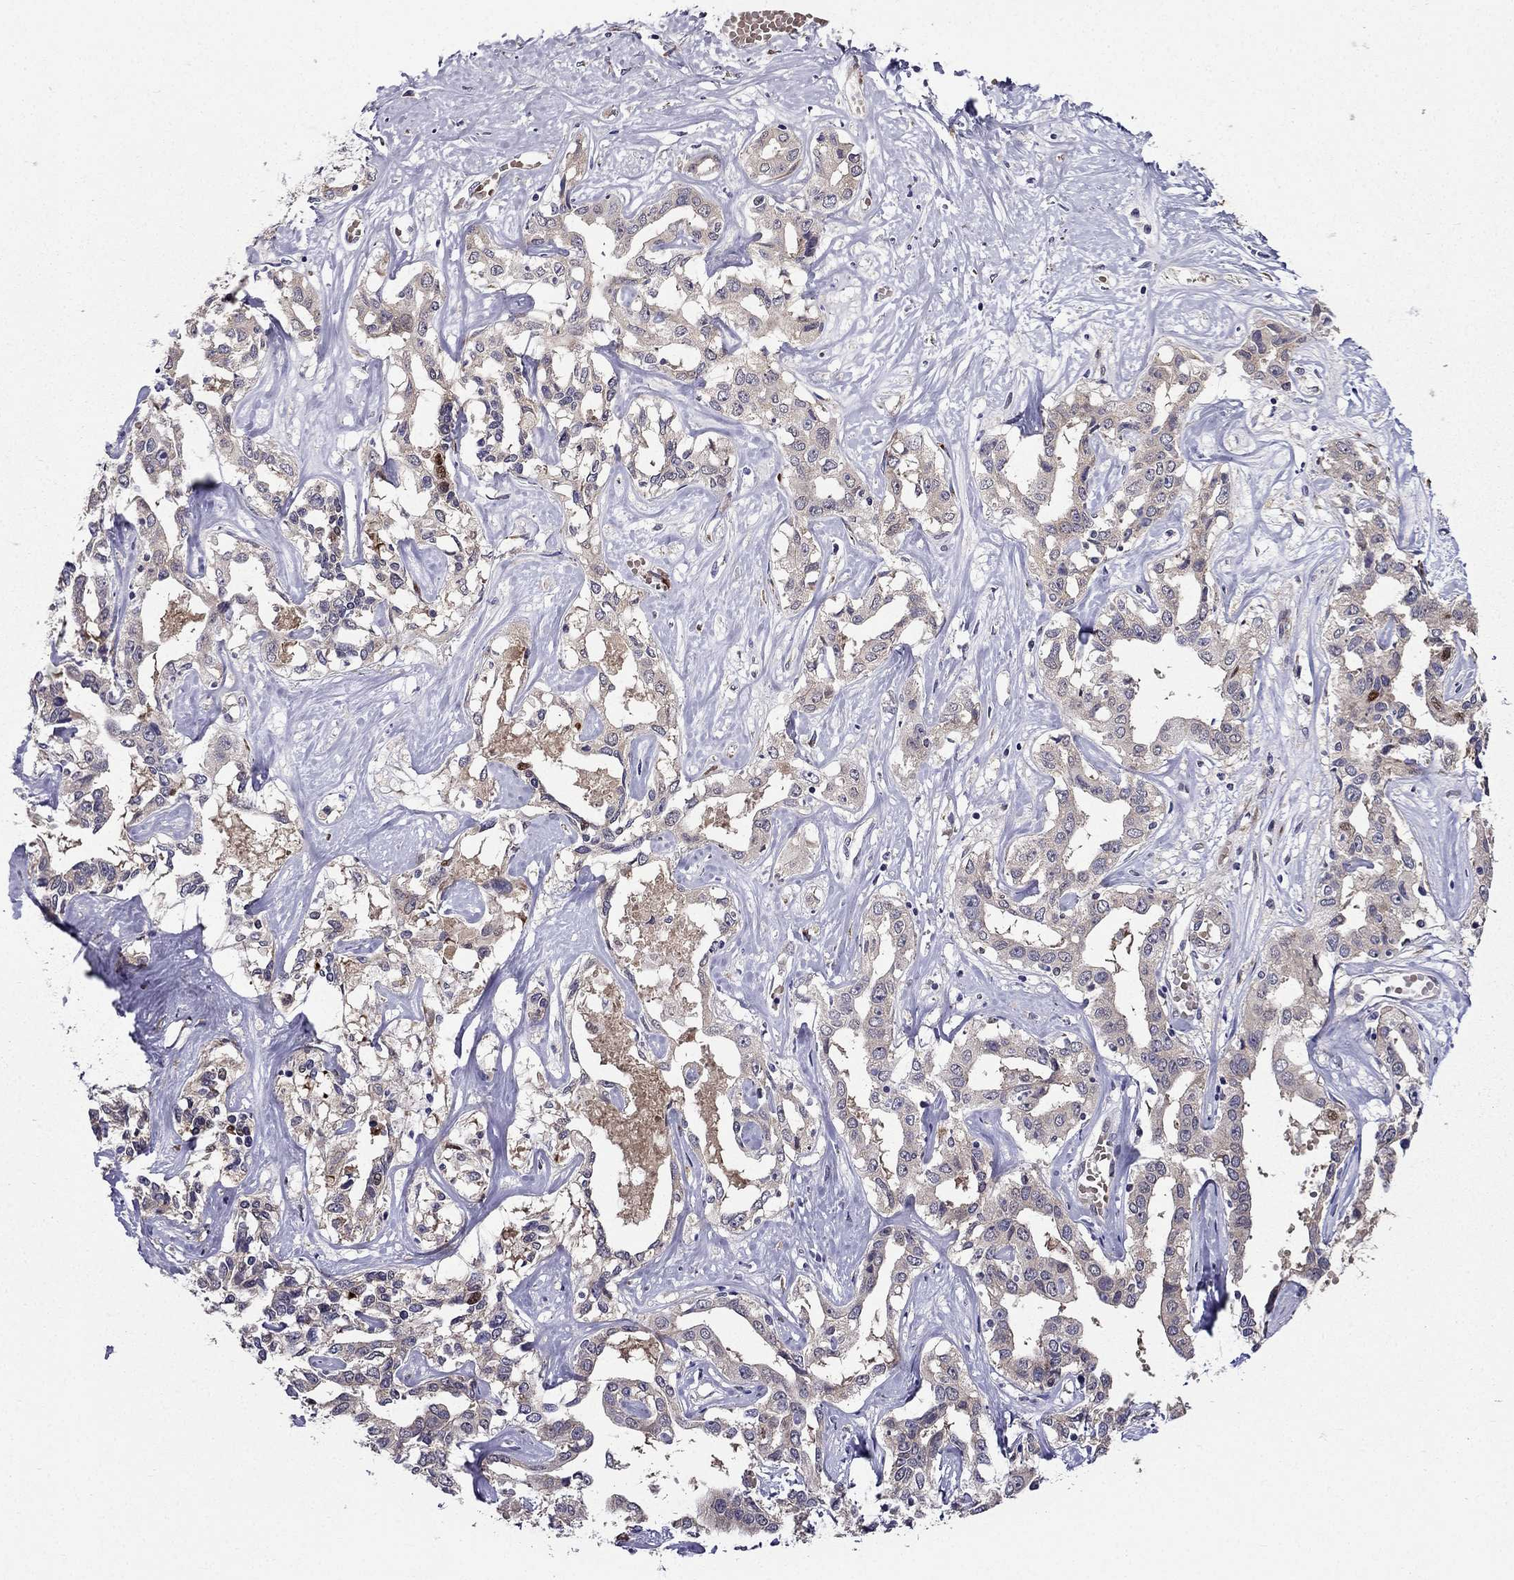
{"staining": {"intensity": "weak", "quantity": "<25%", "location": "cytoplasmic/membranous"}, "tissue": "liver cancer", "cell_type": "Tumor cells", "image_type": "cancer", "snomed": [{"axis": "morphology", "description": "Cholangiocarcinoma"}, {"axis": "topography", "description": "Liver"}], "caption": "Protein analysis of liver cancer reveals no significant expression in tumor cells.", "gene": "ARHGEF28", "patient": {"sex": "male", "age": 59}}